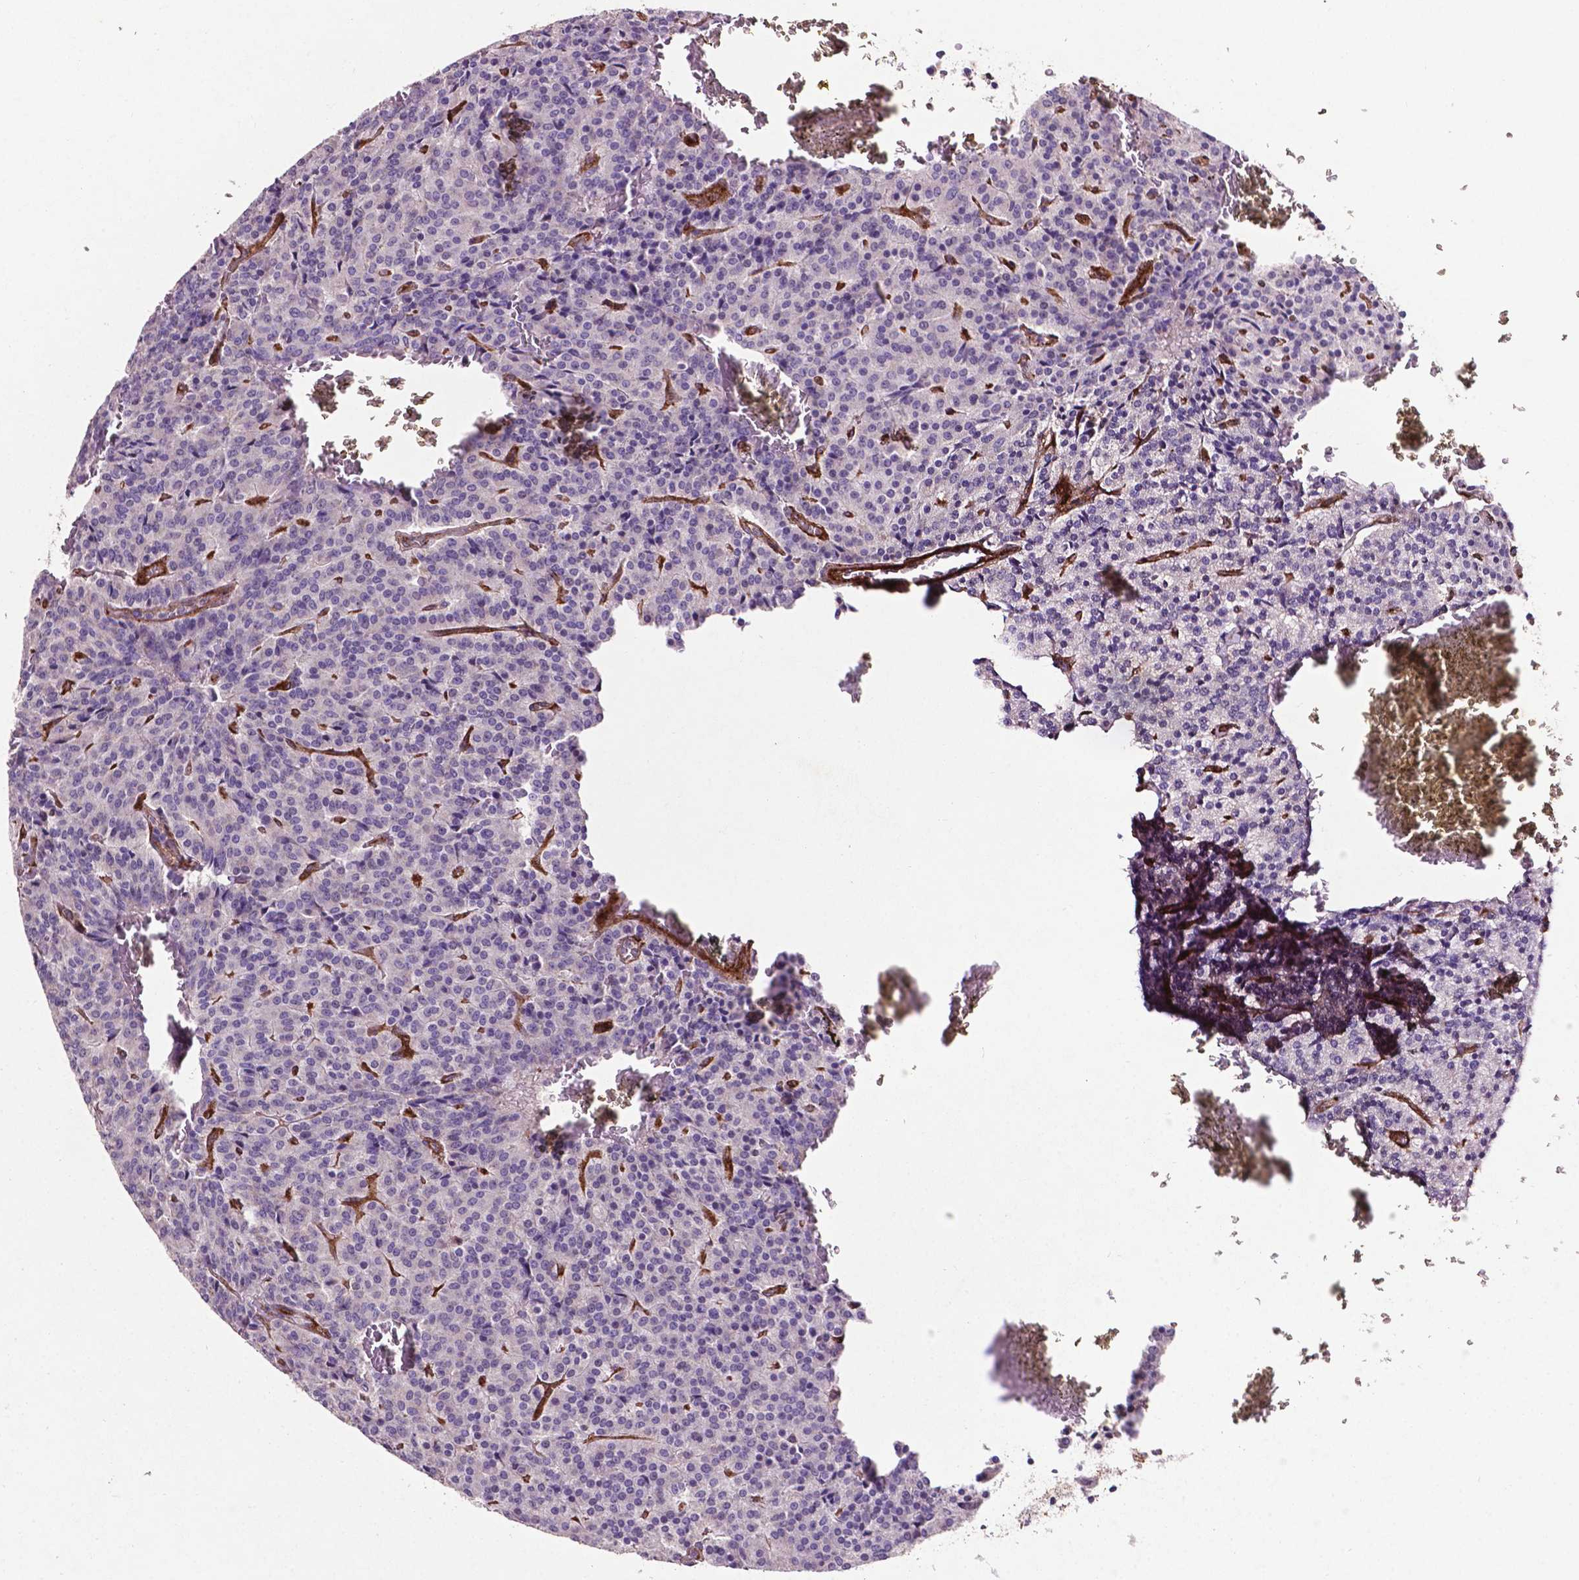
{"staining": {"intensity": "negative", "quantity": "none", "location": "none"}, "tissue": "carcinoid", "cell_type": "Tumor cells", "image_type": "cancer", "snomed": [{"axis": "morphology", "description": "Carcinoid, malignant, NOS"}, {"axis": "topography", "description": "Lung"}], "caption": "An immunohistochemistry image of carcinoid is shown. There is no staining in tumor cells of carcinoid.", "gene": "RRAS", "patient": {"sex": "male", "age": 70}}